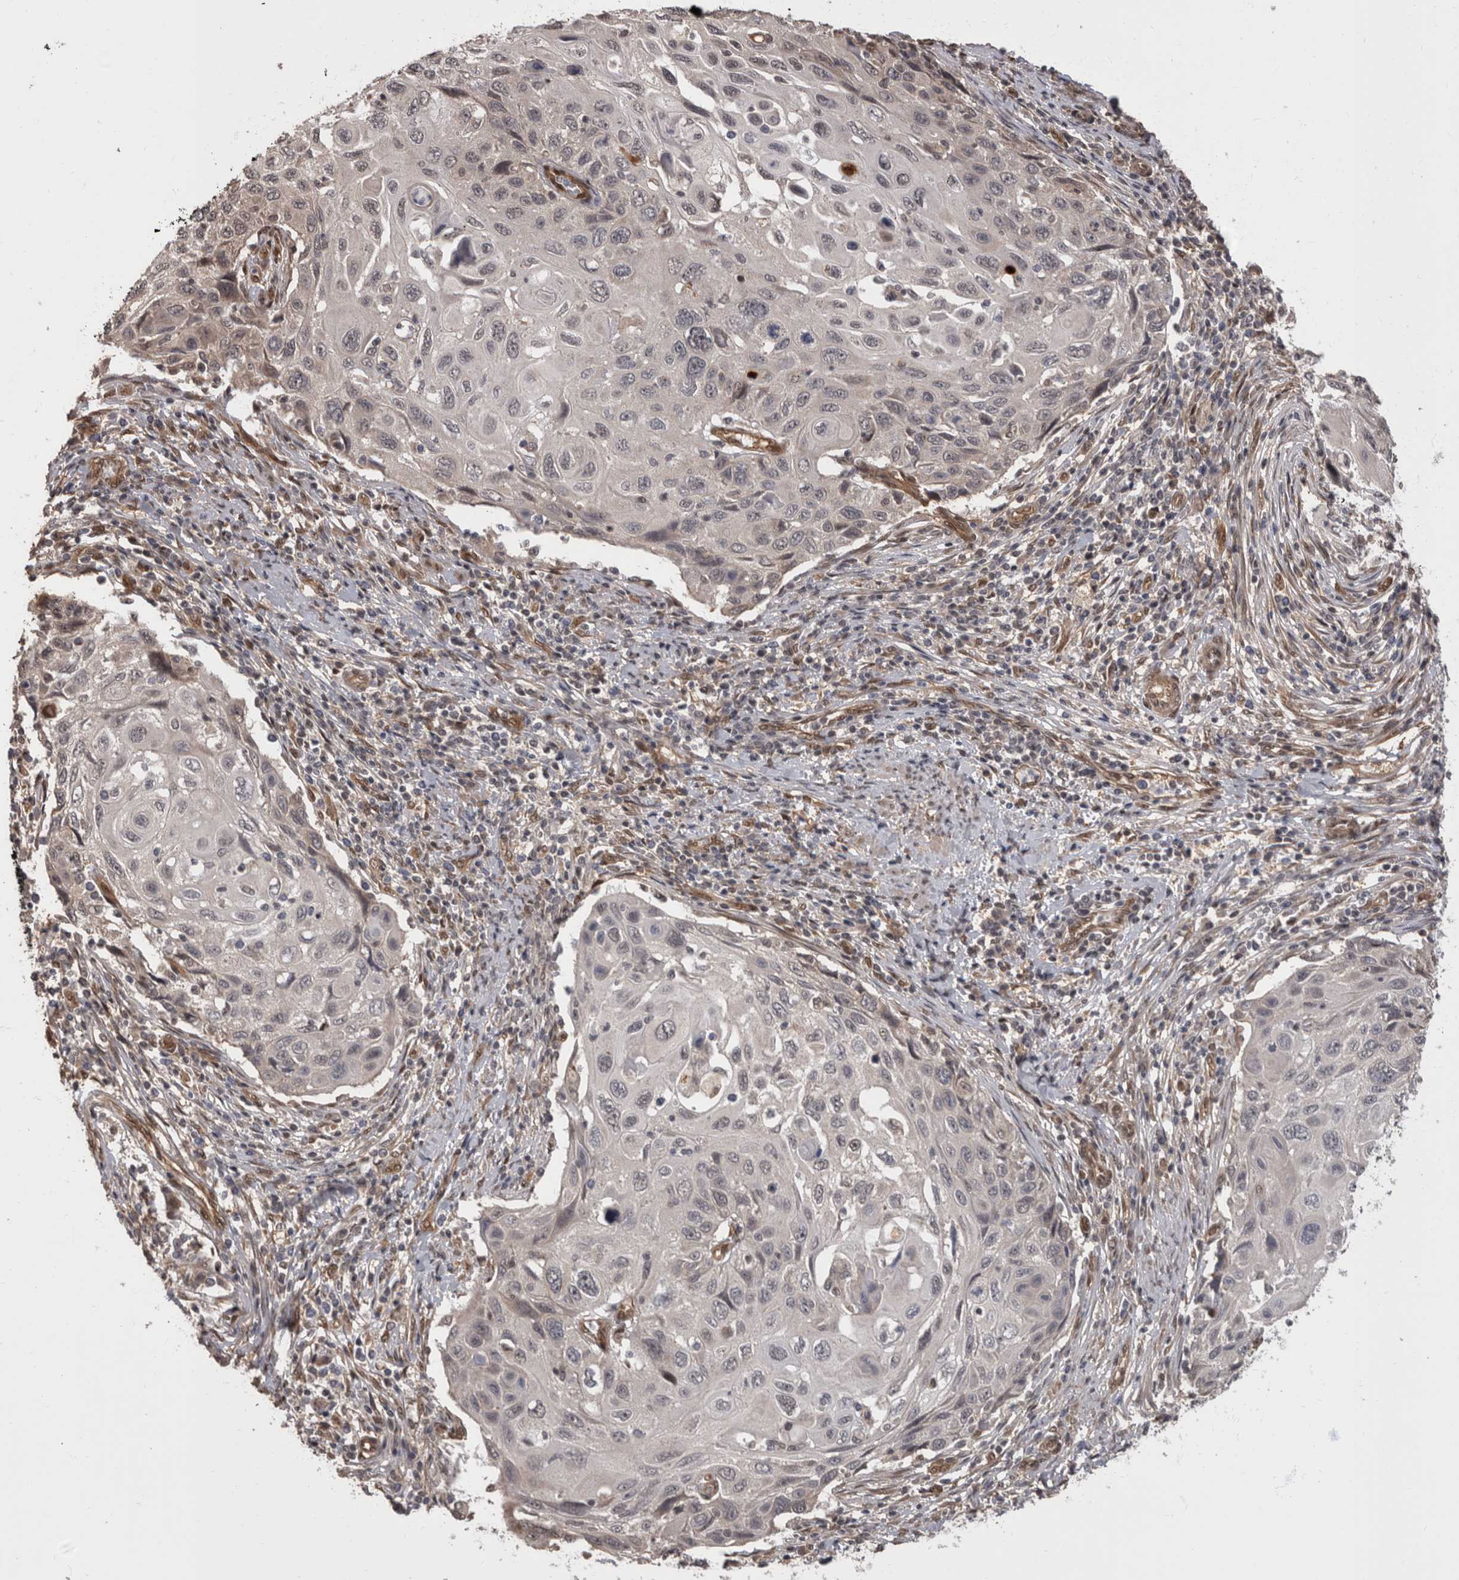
{"staining": {"intensity": "negative", "quantity": "none", "location": "none"}, "tissue": "cervical cancer", "cell_type": "Tumor cells", "image_type": "cancer", "snomed": [{"axis": "morphology", "description": "Squamous cell carcinoma, NOS"}, {"axis": "topography", "description": "Cervix"}], "caption": "Tumor cells are negative for brown protein staining in squamous cell carcinoma (cervical).", "gene": "AKT3", "patient": {"sex": "female", "age": 70}}